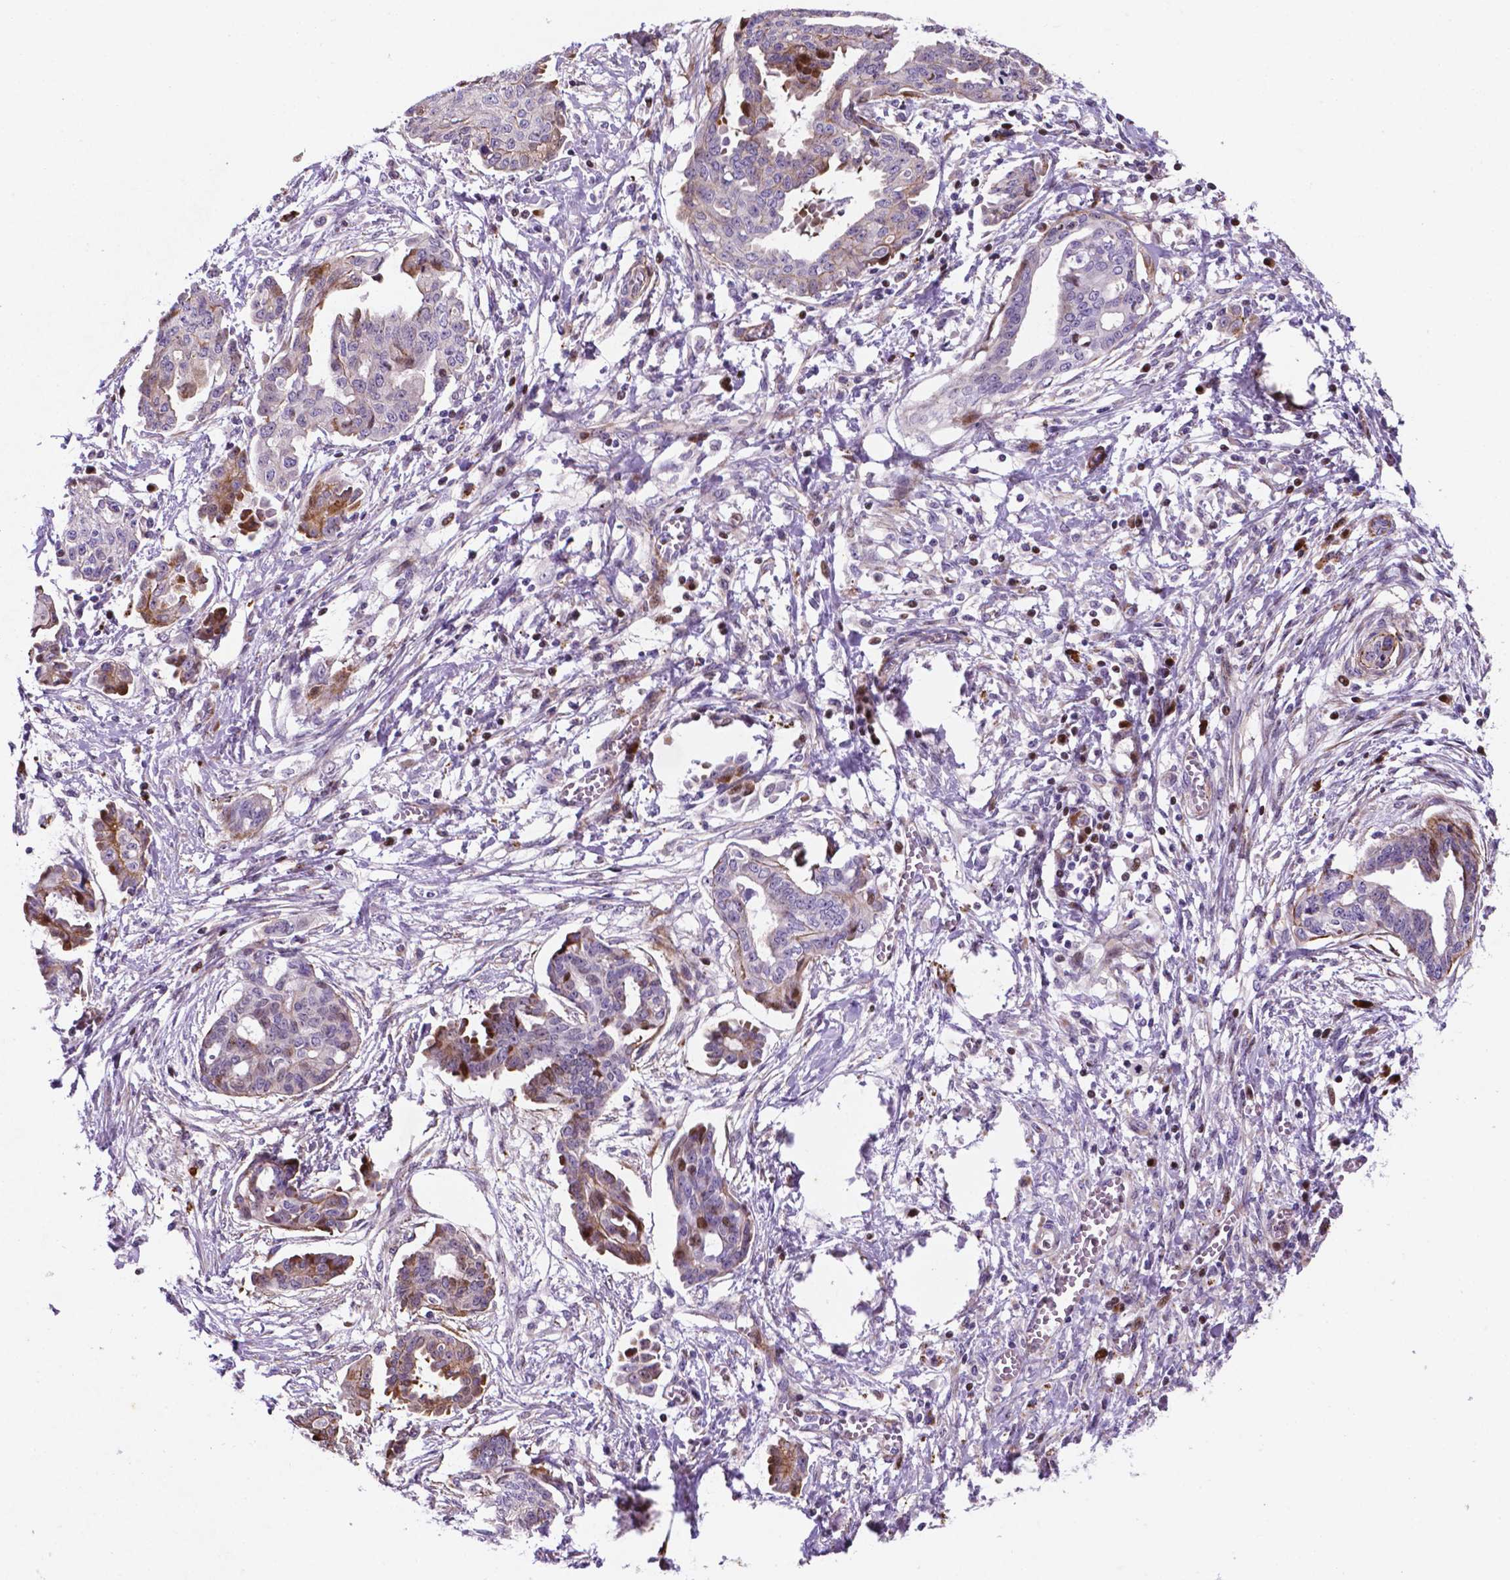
{"staining": {"intensity": "strong", "quantity": "25%-75%", "location": "cytoplasmic/membranous,nuclear"}, "tissue": "ovarian cancer", "cell_type": "Tumor cells", "image_type": "cancer", "snomed": [{"axis": "morphology", "description": "Cystadenocarcinoma, serous, NOS"}, {"axis": "topography", "description": "Ovary"}], "caption": "Serous cystadenocarcinoma (ovarian) tissue demonstrates strong cytoplasmic/membranous and nuclear positivity in about 25%-75% of tumor cells The staining was performed using DAB (3,3'-diaminobenzidine) to visualize the protein expression in brown, while the nuclei were stained in blue with hematoxylin (Magnification: 20x).", "gene": "TM4SF20", "patient": {"sex": "female", "age": 71}}